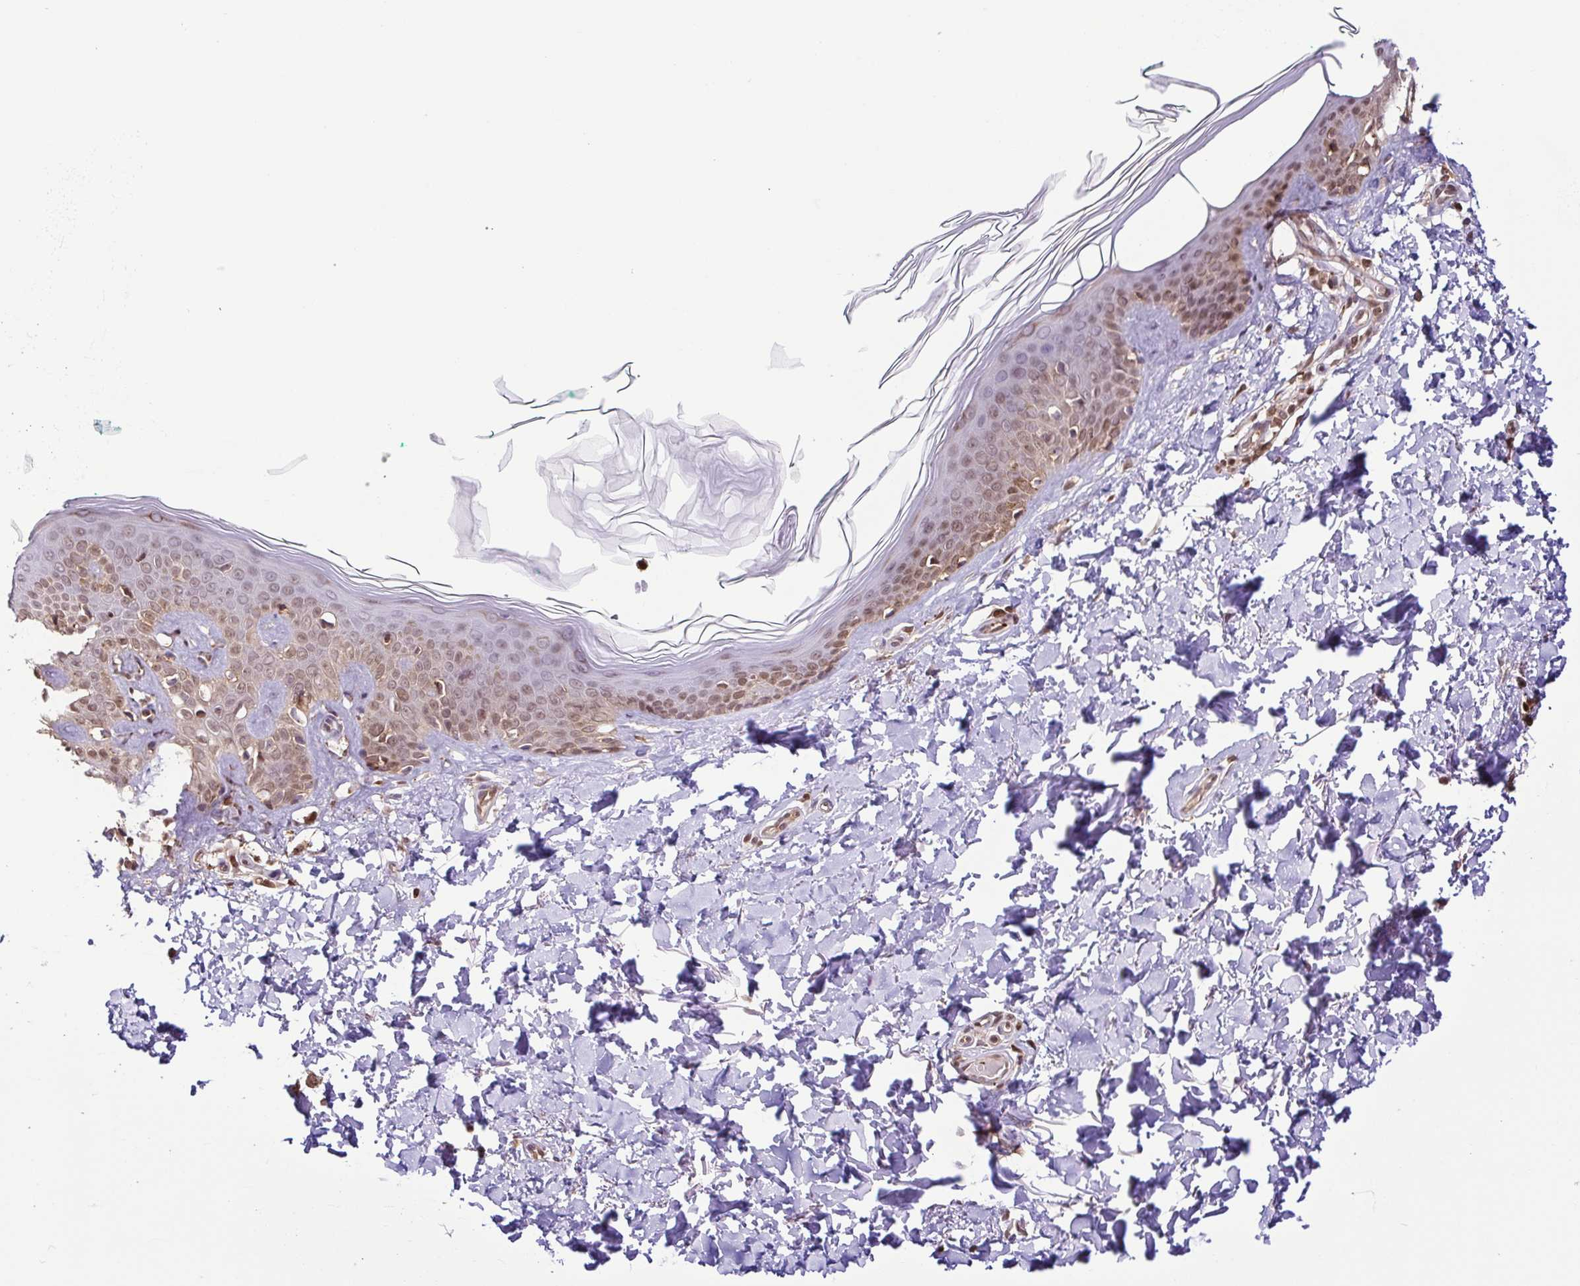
{"staining": {"intensity": "negative", "quantity": "none", "location": "none"}, "tissue": "skin", "cell_type": "Fibroblasts", "image_type": "normal", "snomed": [{"axis": "morphology", "description": "Normal tissue, NOS"}, {"axis": "topography", "description": "Skin"}, {"axis": "topography", "description": "Peripheral nerve tissue"}], "caption": "Immunohistochemistry photomicrograph of normal skin: human skin stained with DAB demonstrates no significant protein staining in fibroblasts.", "gene": "PSMB9", "patient": {"sex": "female", "age": 45}}